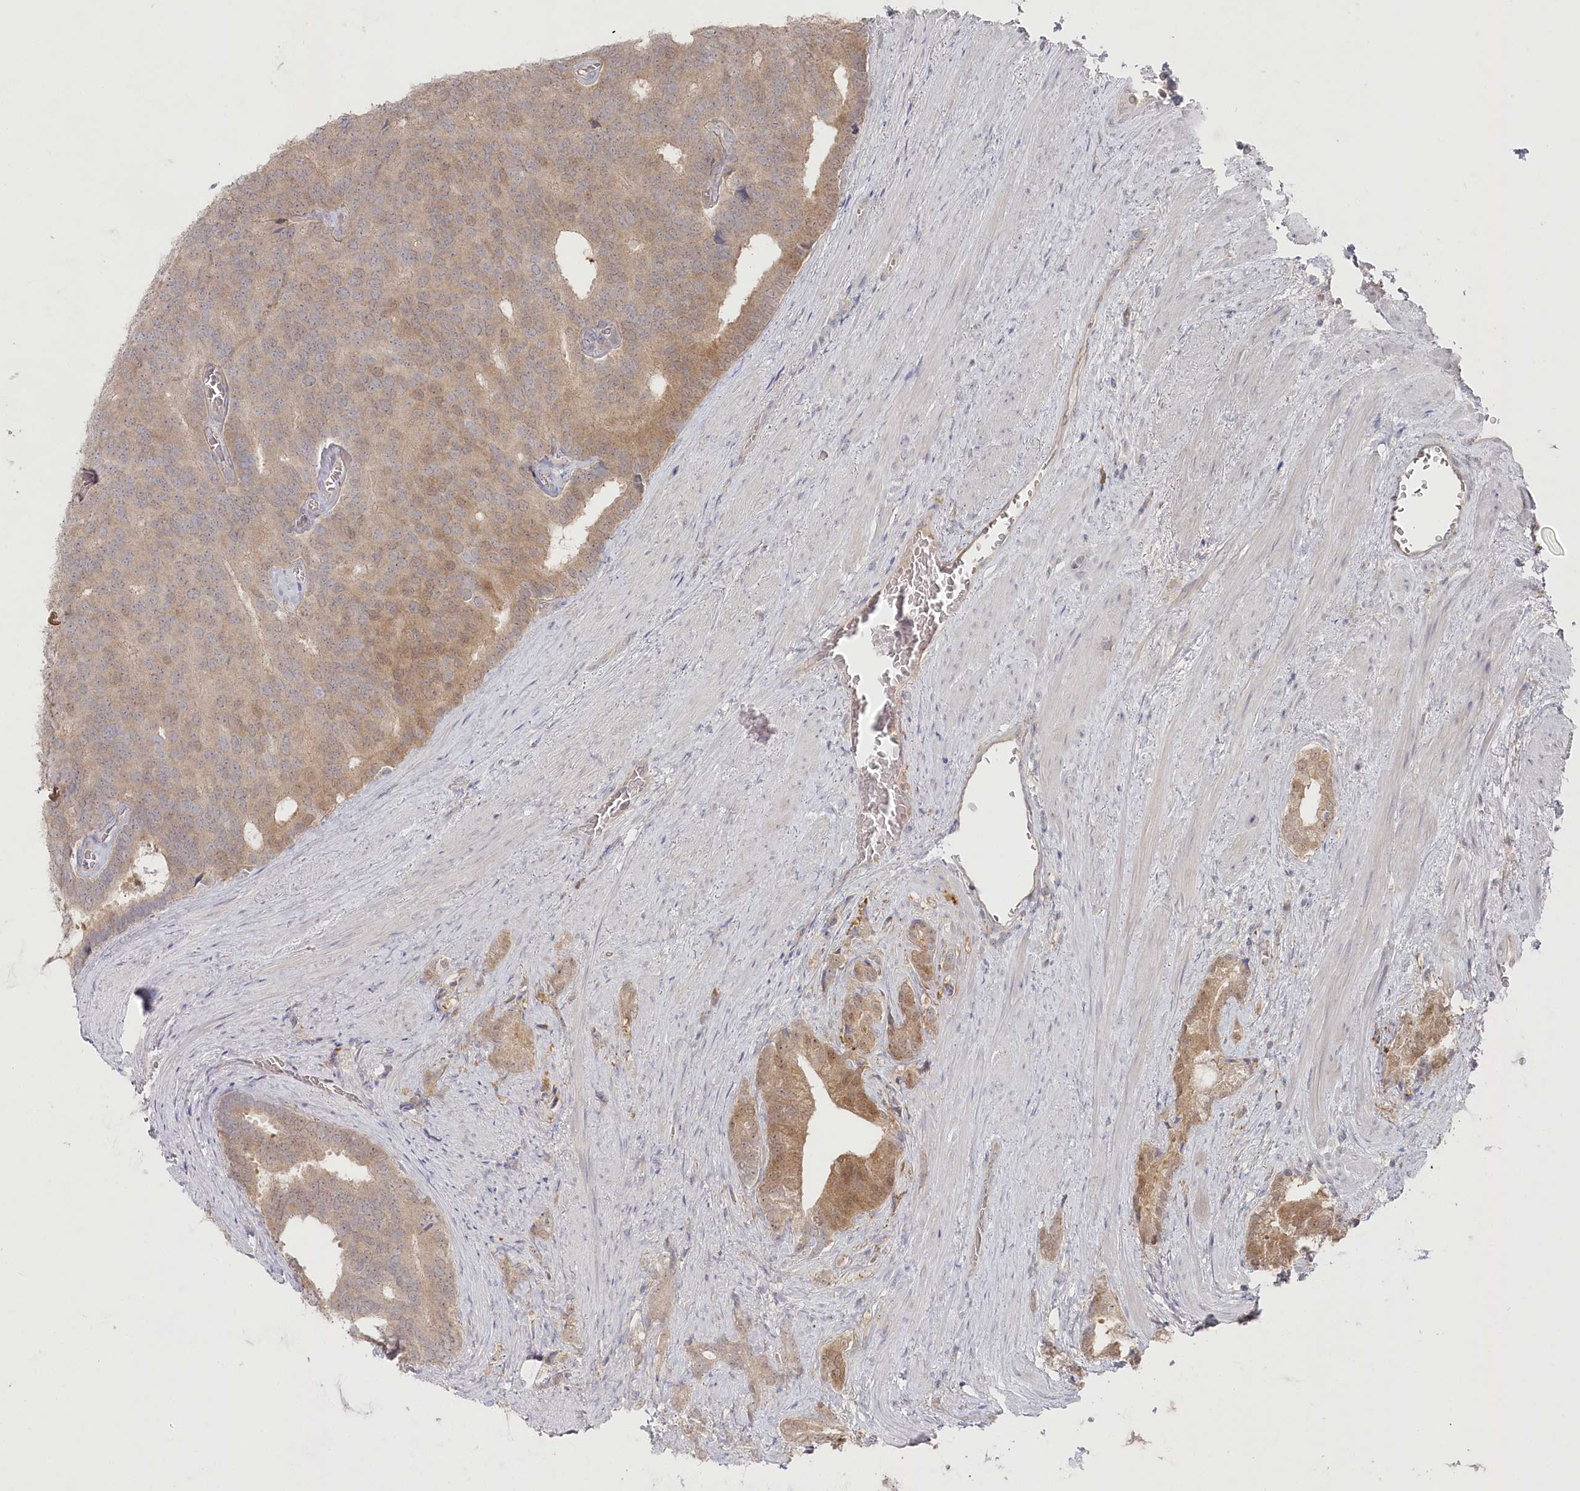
{"staining": {"intensity": "weak", "quantity": ">75%", "location": "cytoplasmic/membranous"}, "tissue": "prostate cancer", "cell_type": "Tumor cells", "image_type": "cancer", "snomed": [{"axis": "morphology", "description": "Adenocarcinoma, Low grade"}, {"axis": "topography", "description": "Prostate"}], "caption": "Tumor cells display weak cytoplasmic/membranous expression in about >75% of cells in prostate cancer (low-grade adenocarcinoma). The staining was performed using DAB to visualize the protein expression in brown, while the nuclei were stained in blue with hematoxylin (Magnification: 20x).", "gene": "TGFBRAP1", "patient": {"sex": "male", "age": 71}}